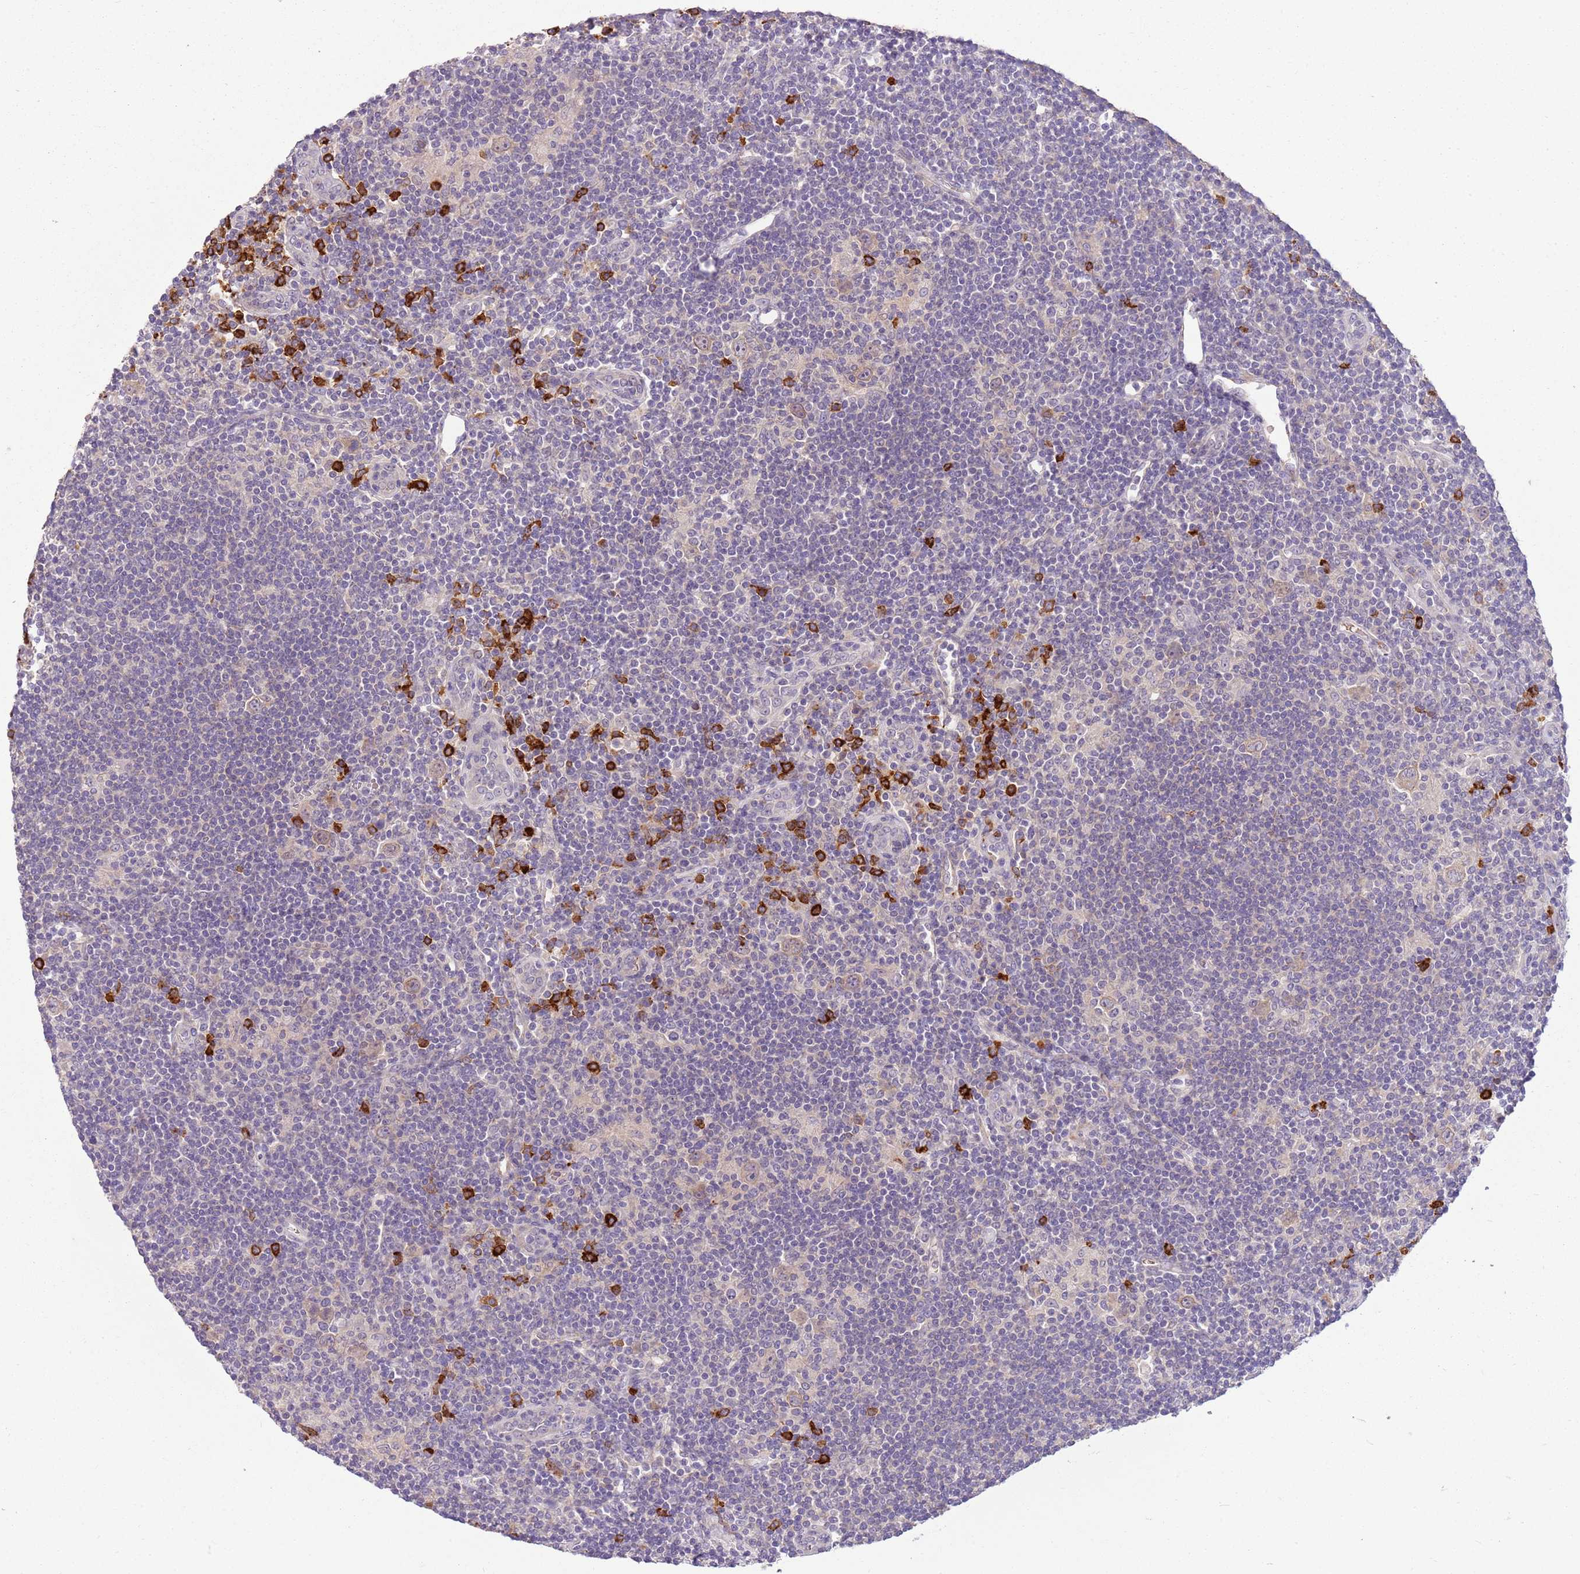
{"staining": {"intensity": "negative", "quantity": "none", "location": "none"}, "tissue": "lymphoma", "cell_type": "Tumor cells", "image_type": "cancer", "snomed": [{"axis": "morphology", "description": "Hodgkin's disease, NOS"}, {"axis": "topography", "description": "Lymph node"}], "caption": "A photomicrograph of human Hodgkin's disease is negative for staining in tumor cells. Brightfield microscopy of immunohistochemistry stained with DAB (3,3'-diaminobenzidine) (brown) and hematoxylin (blue), captured at high magnification.", "gene": "SCAMP5", "patient": {"sex": "female", "age": 57}}